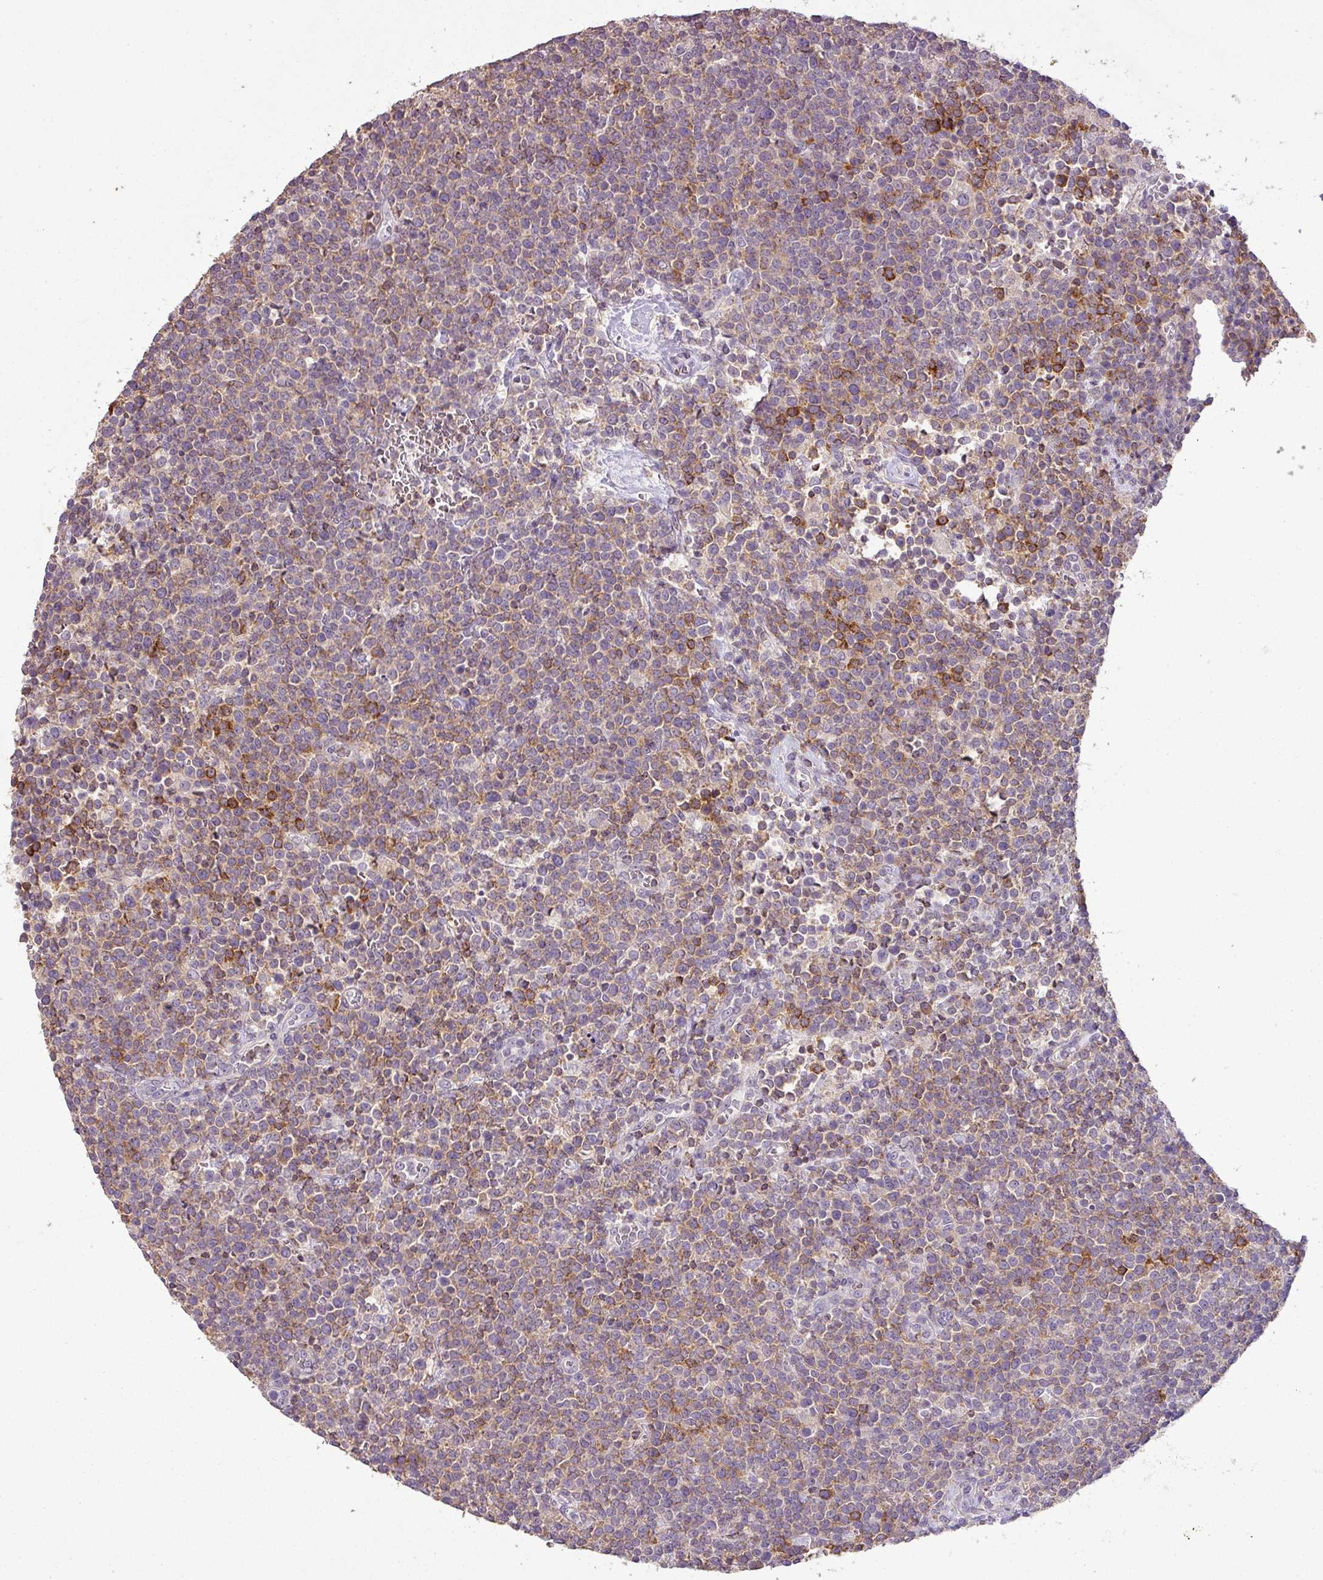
{"staining": {"intensity": "weak", "quantity": "25%-75%", "location": "cytoplasmic/membranous"}, "tissue": "lymphoma", "cell_type": "Tumor cells", "image_type": "cancer", "snomed": [{"axis": "morphology", "description": "Malignant lymphoma, non-Hodgkin's type, High grade"}, {"axis": "topography", "description": "Lymph node"}], "caption": "DAB (3,3'-diaminobenzidine) immunohistochemical staining of malignant lymphoma, non-Hodgkin's type (high-grade) demonstrates weak cytoplasmic/membranous protein expression in approximately 25%-75% of tumor cells. (DAB (3,3'-diaminobenzidine) IHC, brown staining for protein, blue staining for nuclei).", "gene": "LY9", "patient": {"sex": "male", "age": 61}}